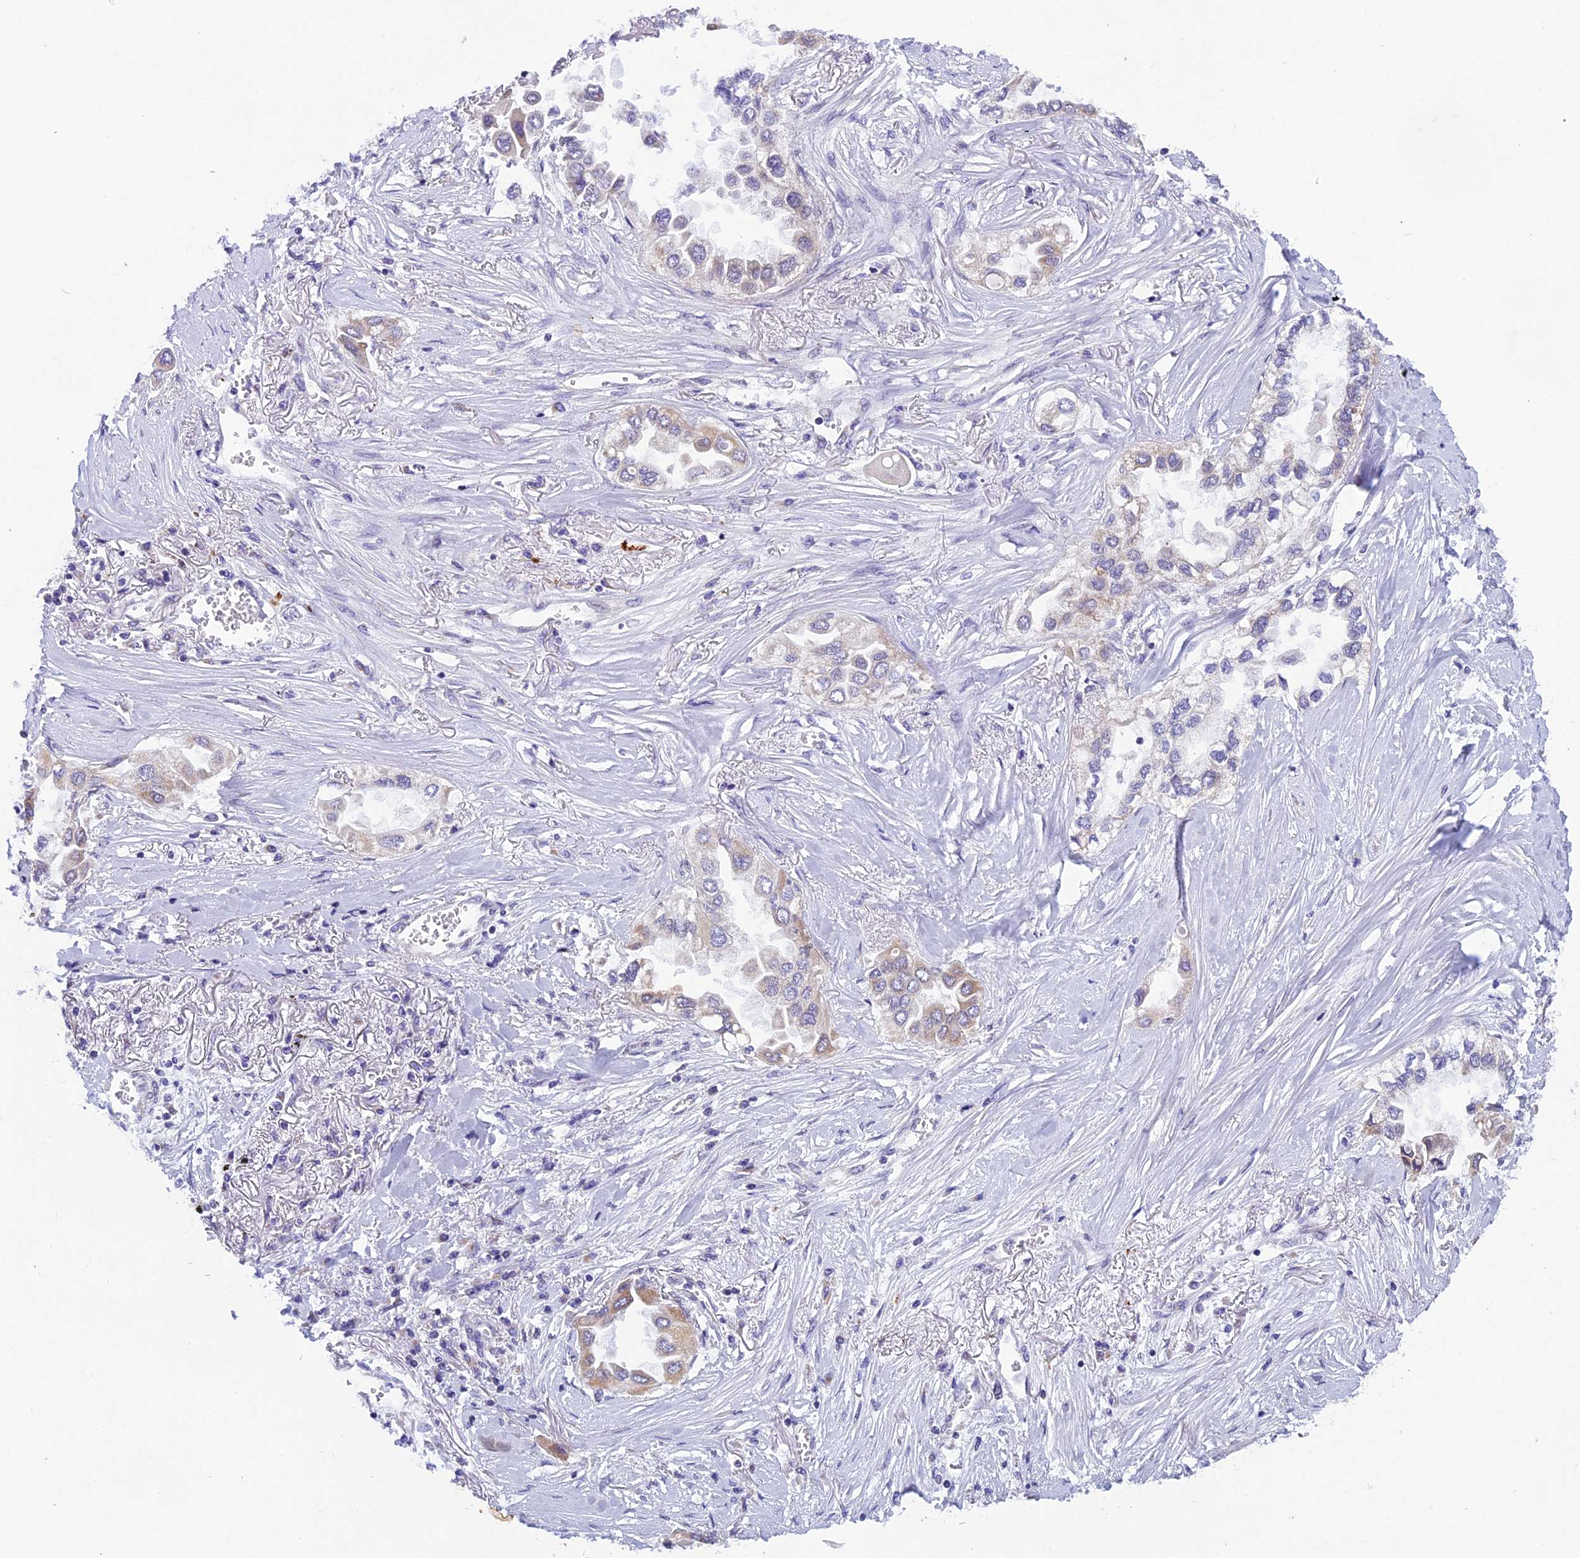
{"staining": {"intensity": "weak", "quantity": "25%-75%", "location": "cytoplasmic/membranous"}, "tissue": "lung cancer", "cell_type": "Tumor cells", "image_type": "cancer", "snomed": [{"axis": "morphology", "description": "Adenocarcinoma, NOS"}, {"axis": "topography", "description": "Lung"}], "caption": "The histopathology image reveals immunohistochemical staining of lung cancer (adenocarcinoma). There is weak cytoplasmic/membranous expression is present in approximately 25%-75% of tumor cells. Nuclei are stained in blue.", "gene": "ZNF317", "patient": {"sex": "female", "age": 76}}